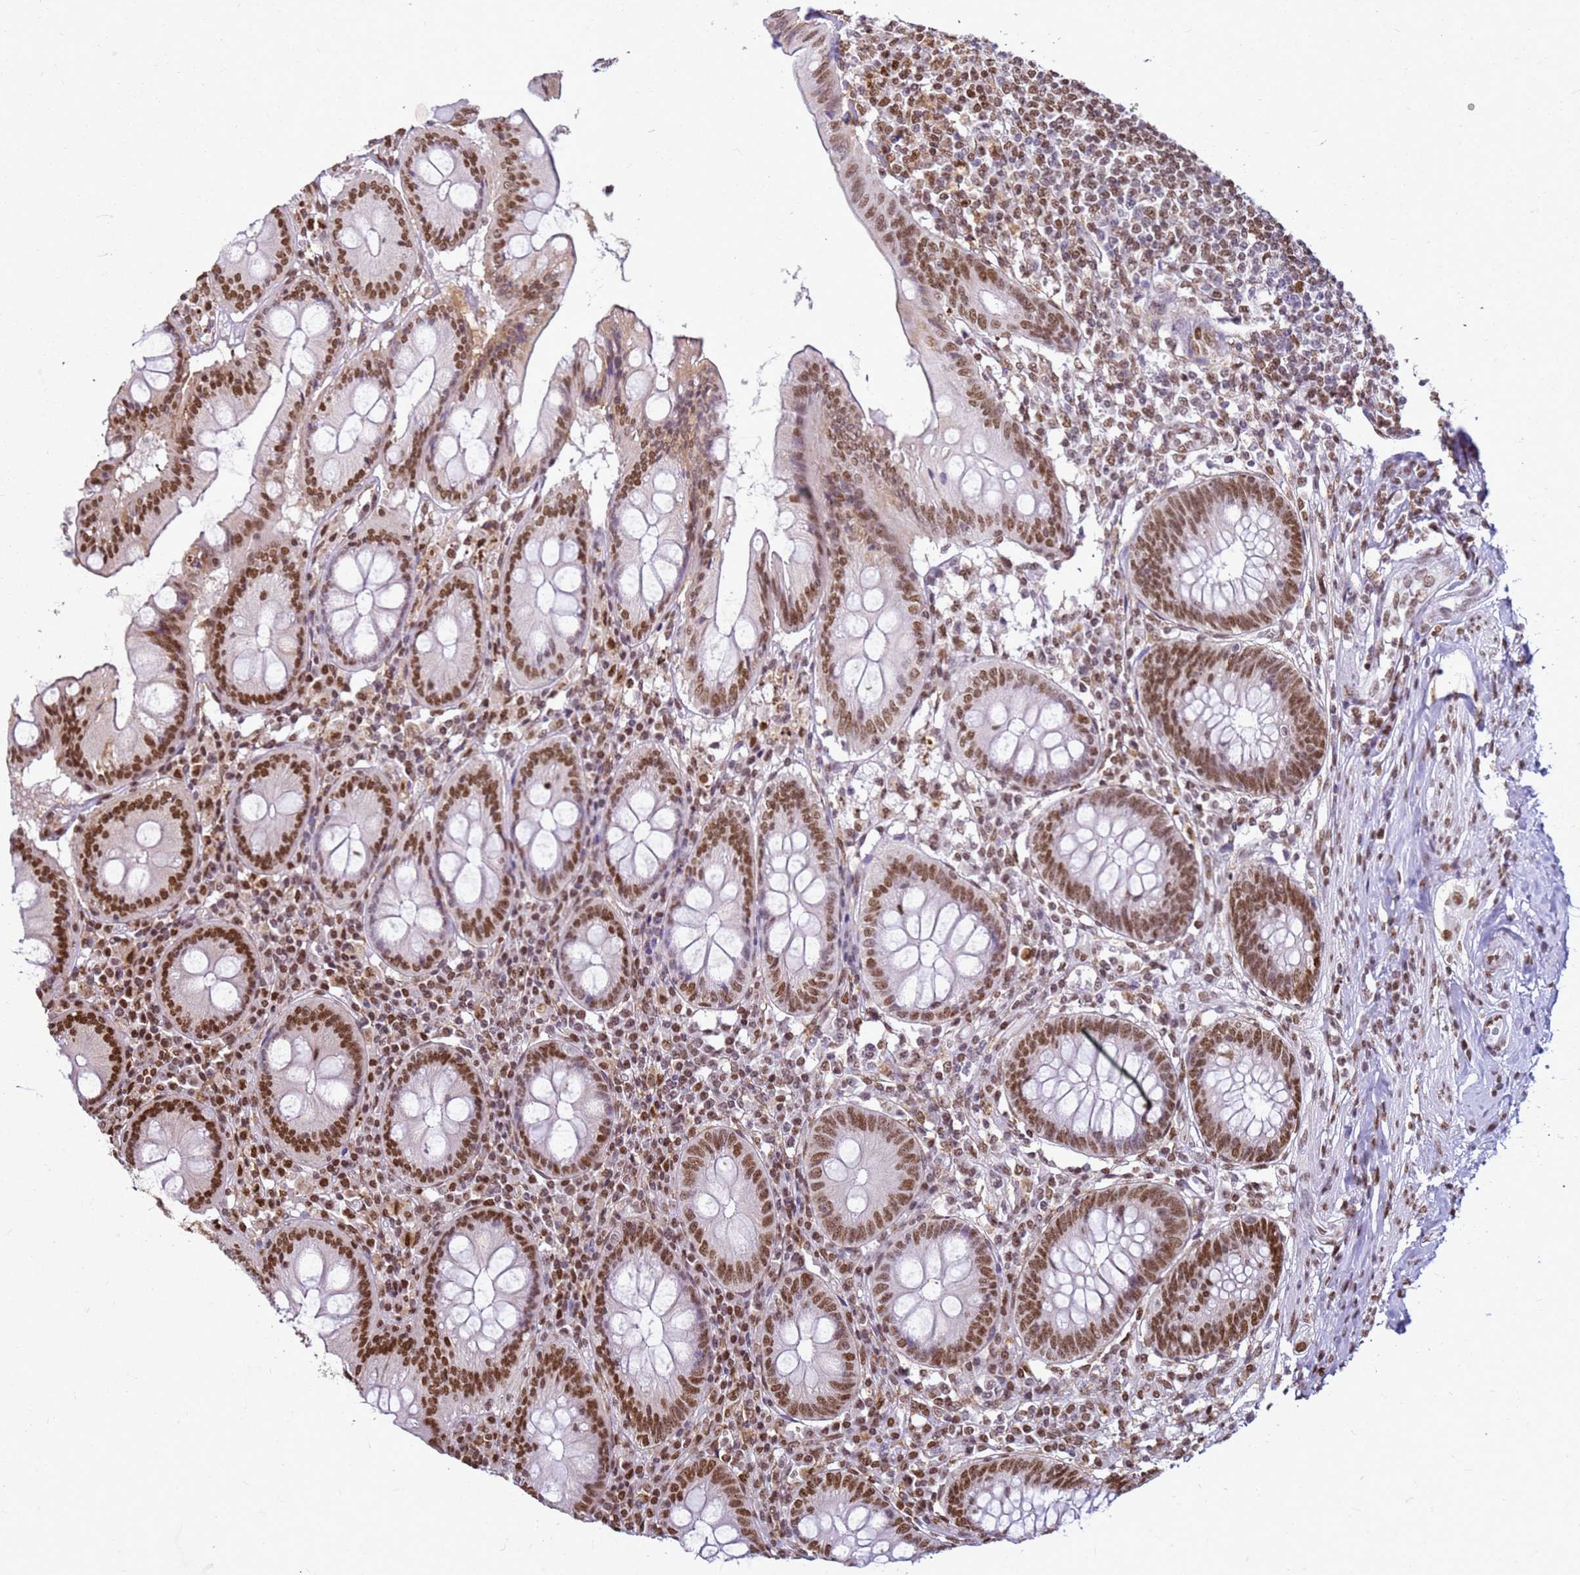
{"staining": {"intensity": "moderate", "quantity": ">75%", "location": "nuclear"}, "tissue": "appendix", "cell_type": "Glandular cells", "image_type": "normal", "snomed": [{"axis": "morphology", "description": "Normal tissue, NOS"}, {"axis": "topography", "description": "Appendix"}], "caption": "Immunohistochemical staining of unremarkable human appendix shows >75% levels of moderate nuclear protein positivity in approximately >75% of glandular cells. (IHC, brightfield microscopy, high magnification).", "gene": "APEX1", "patient": {"sex": "female", "age": 54}}